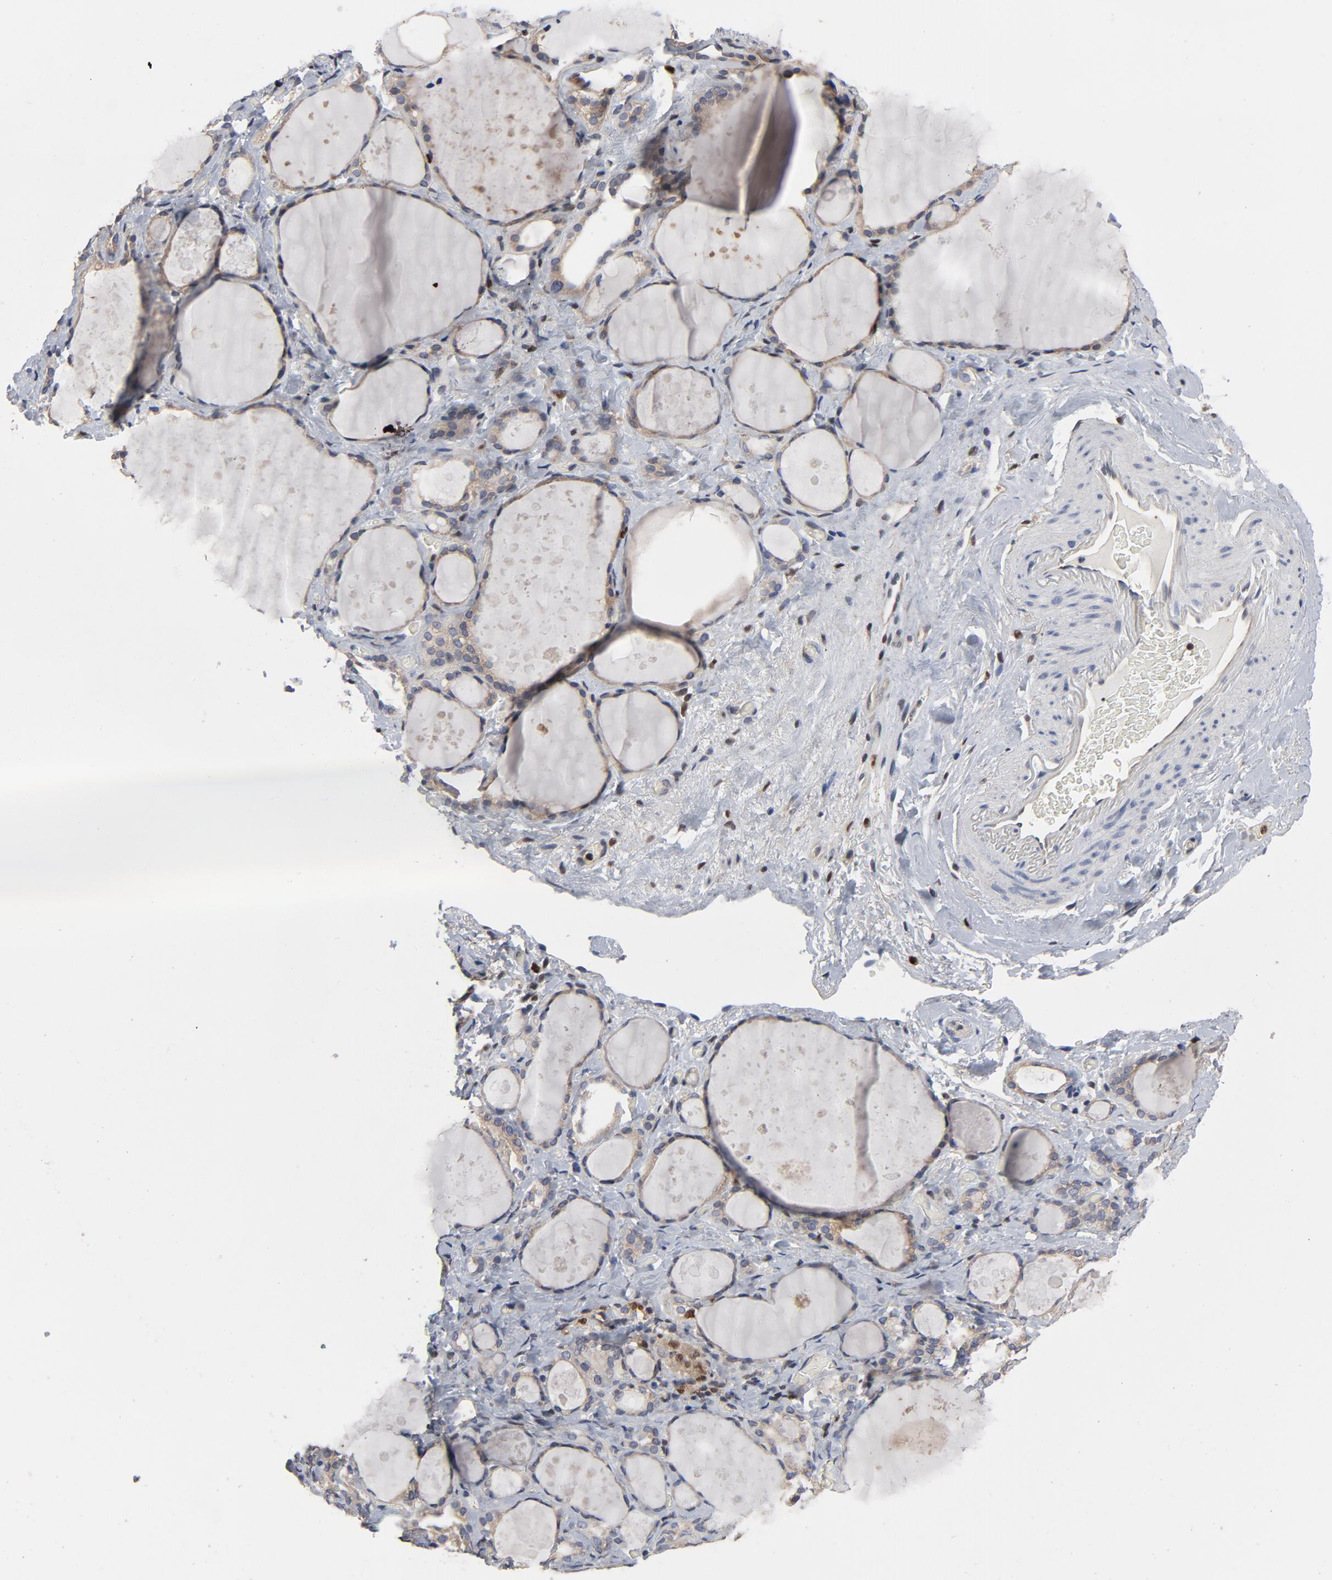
{"staining": {"intensity": "weak", "quantity": "25%-75%", "location": "cytoplasmic/membranous"}, "tissue": "thyroid gland", "cell_type": "Glandular cells", "image_type": "normal", "snomed": [{"axis": "morphology", "description": "Normal tissue, NOS"}, {"axis": "topography", "description": "Thyroid gland"}], "caption": "Immunohistochemical staining of benign thyroid gland demonstrates low levels of weak cytoplasmic/membranous staining in about 25%-75% of glandular cells.", "gene": "NFKB1", "patient": {"sex": "female", "age": 75}}